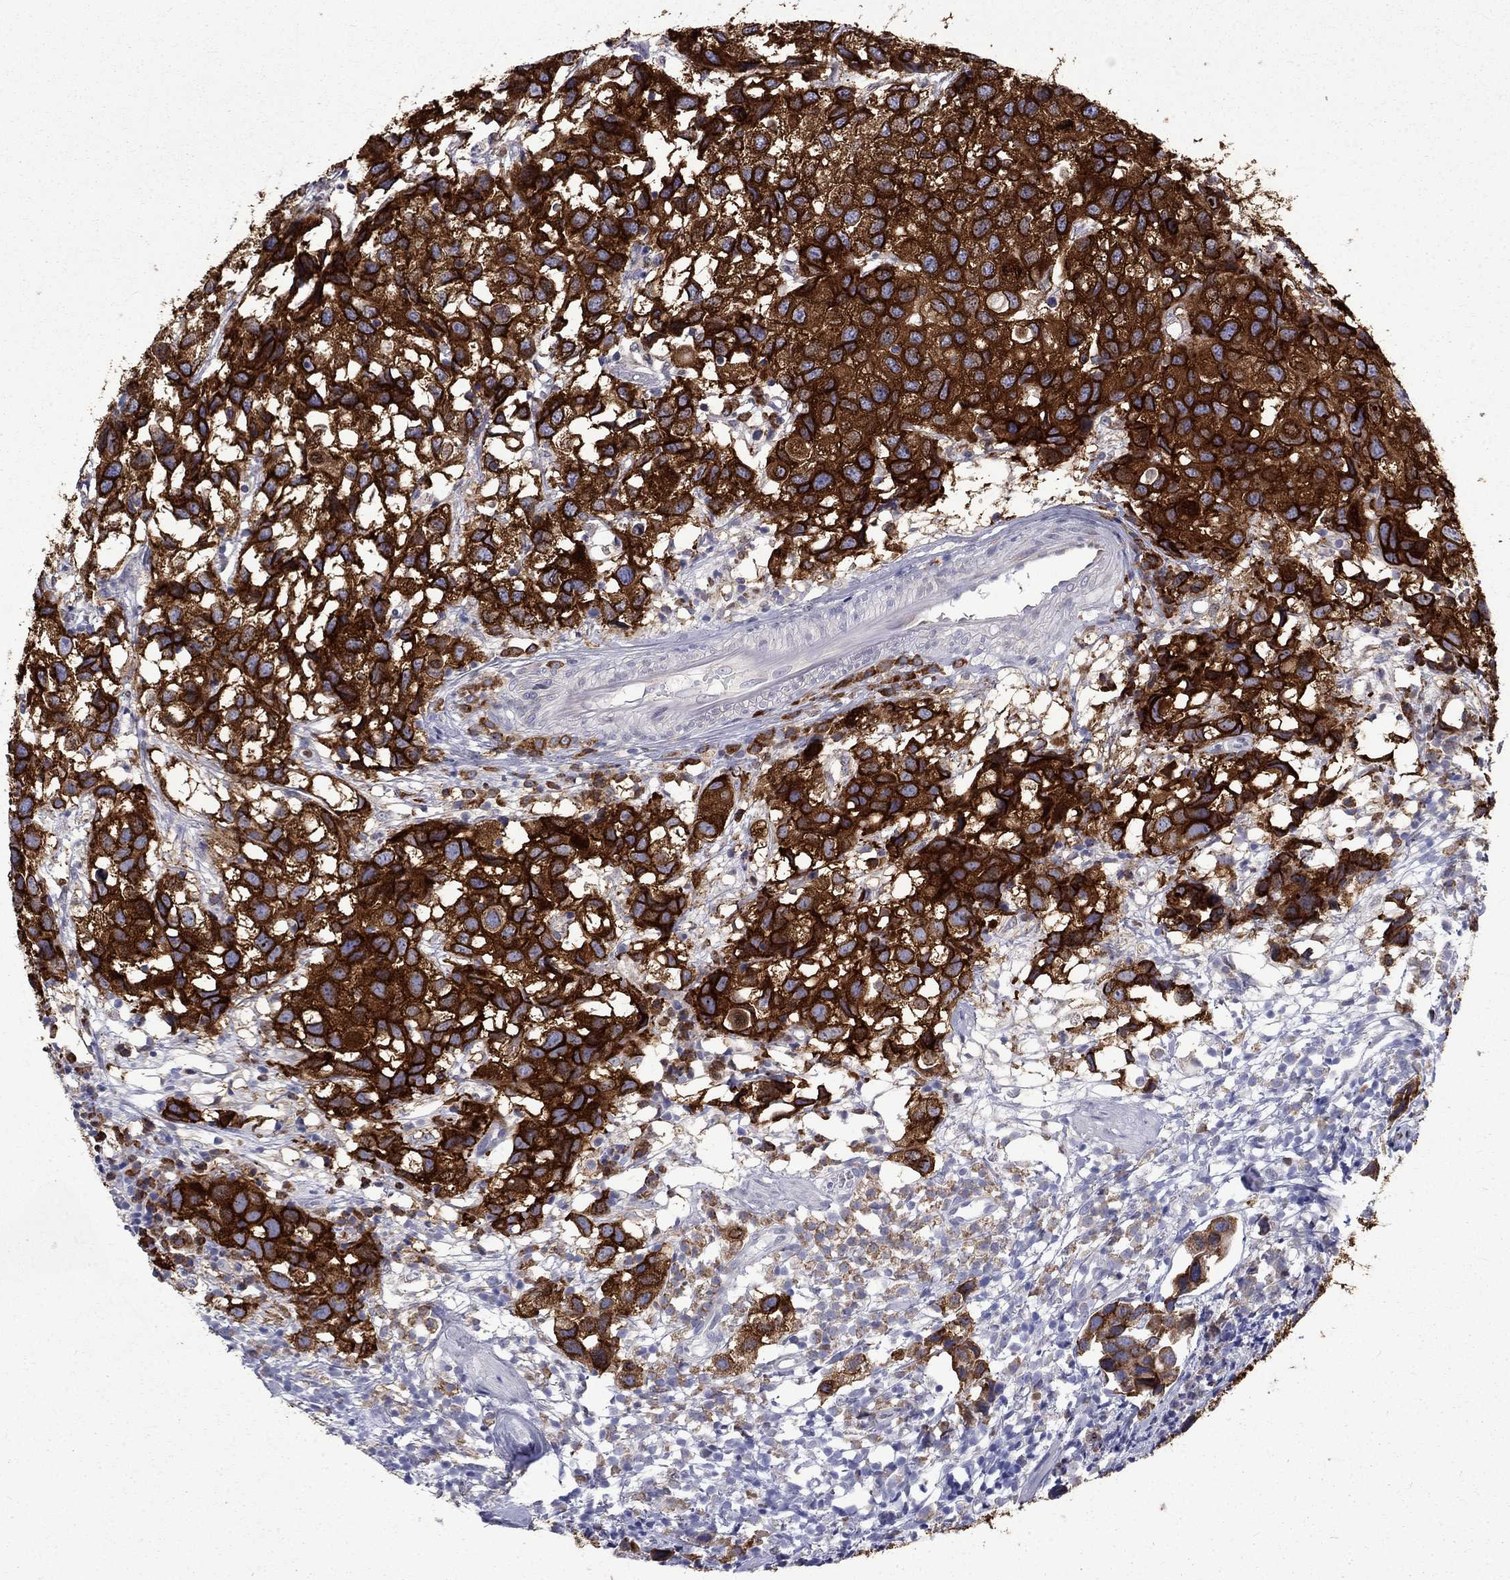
{"staining": {"intensity": "strong", "quantity": ">75%", "location": "cytoplasmic/membranous"}, "tissue": "urothelial cancer", "cell_type": "Tumor cells", "image_type": "cancer", "snomed": [{"axis": "morphology", "description": "Urothelial carcinoma, High grade"}, {"axis": "topography", "description": "Urinary bladder"}], "caption": "Tumor cells show high levels of strong cytoplasmic/membranous positivity in approximately >75% of cells in urothelial cancer.", "gene": "PABPC4", "patient": {"sex": "male", "age": 79}}